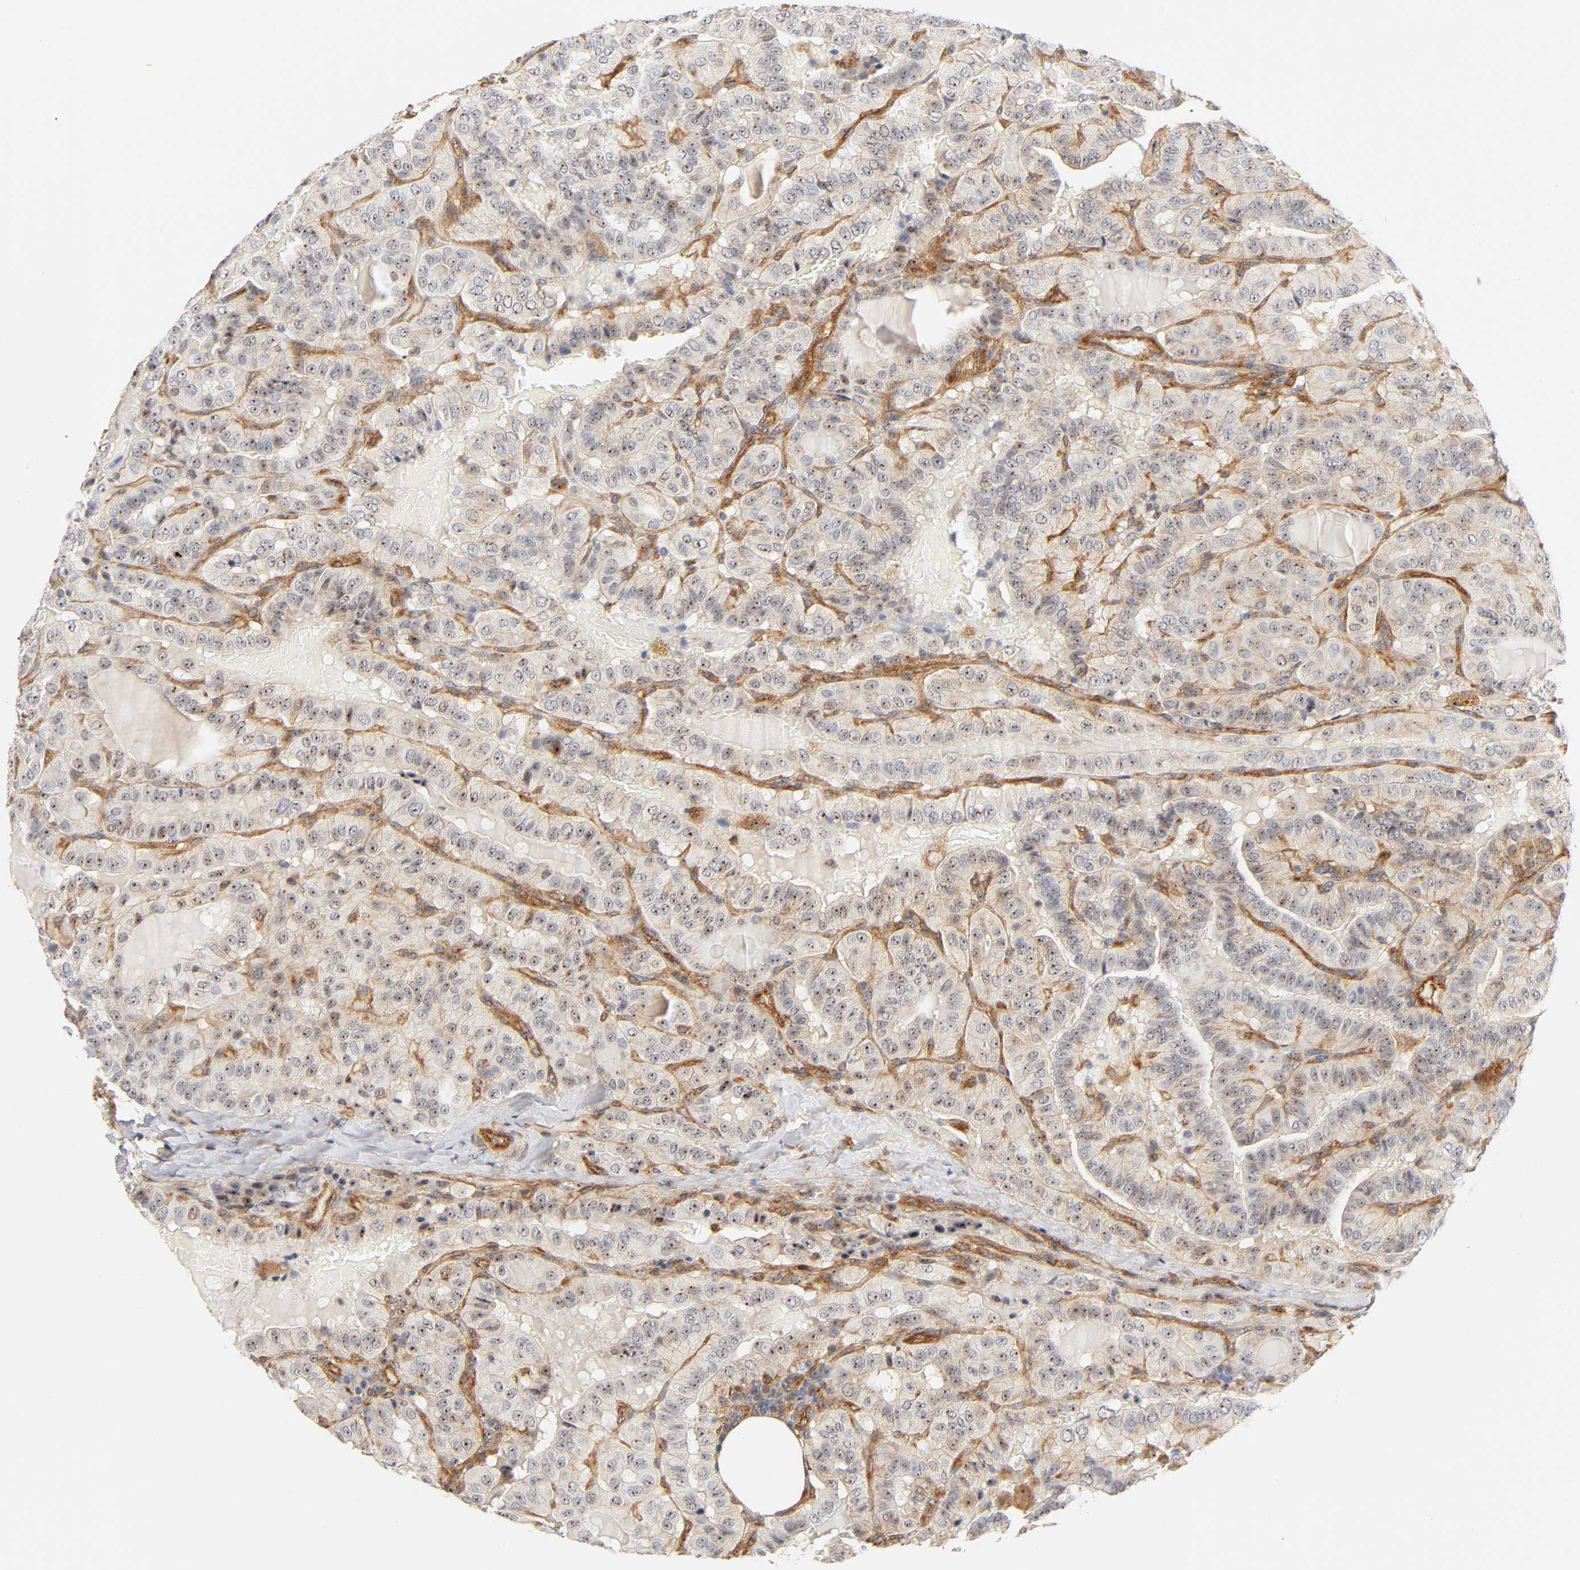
{"staining": {"intensity": "strong", "quantity": ">75%", "location": "cytoplasmic/membranous,nuclear"}, "tissue": "thyroid cancer", "cell_type": "Tumor cells", "image_type": "cancer", "snomed": [{"axis": "morphology", "description": "Papillary adenocarcinoma, NOS"}, {"axis": "topography", "description": "Thyroid gland"}], "caption": "Tumor cells reveal high levels of strong cytoplasmic/membranous and nuclear positivity in approximately >75% of cells in human thyroid cancer (papillary adenocarcinoma).", "gene": "PLD1", "patient": {"sex": "male", "age": 77}}